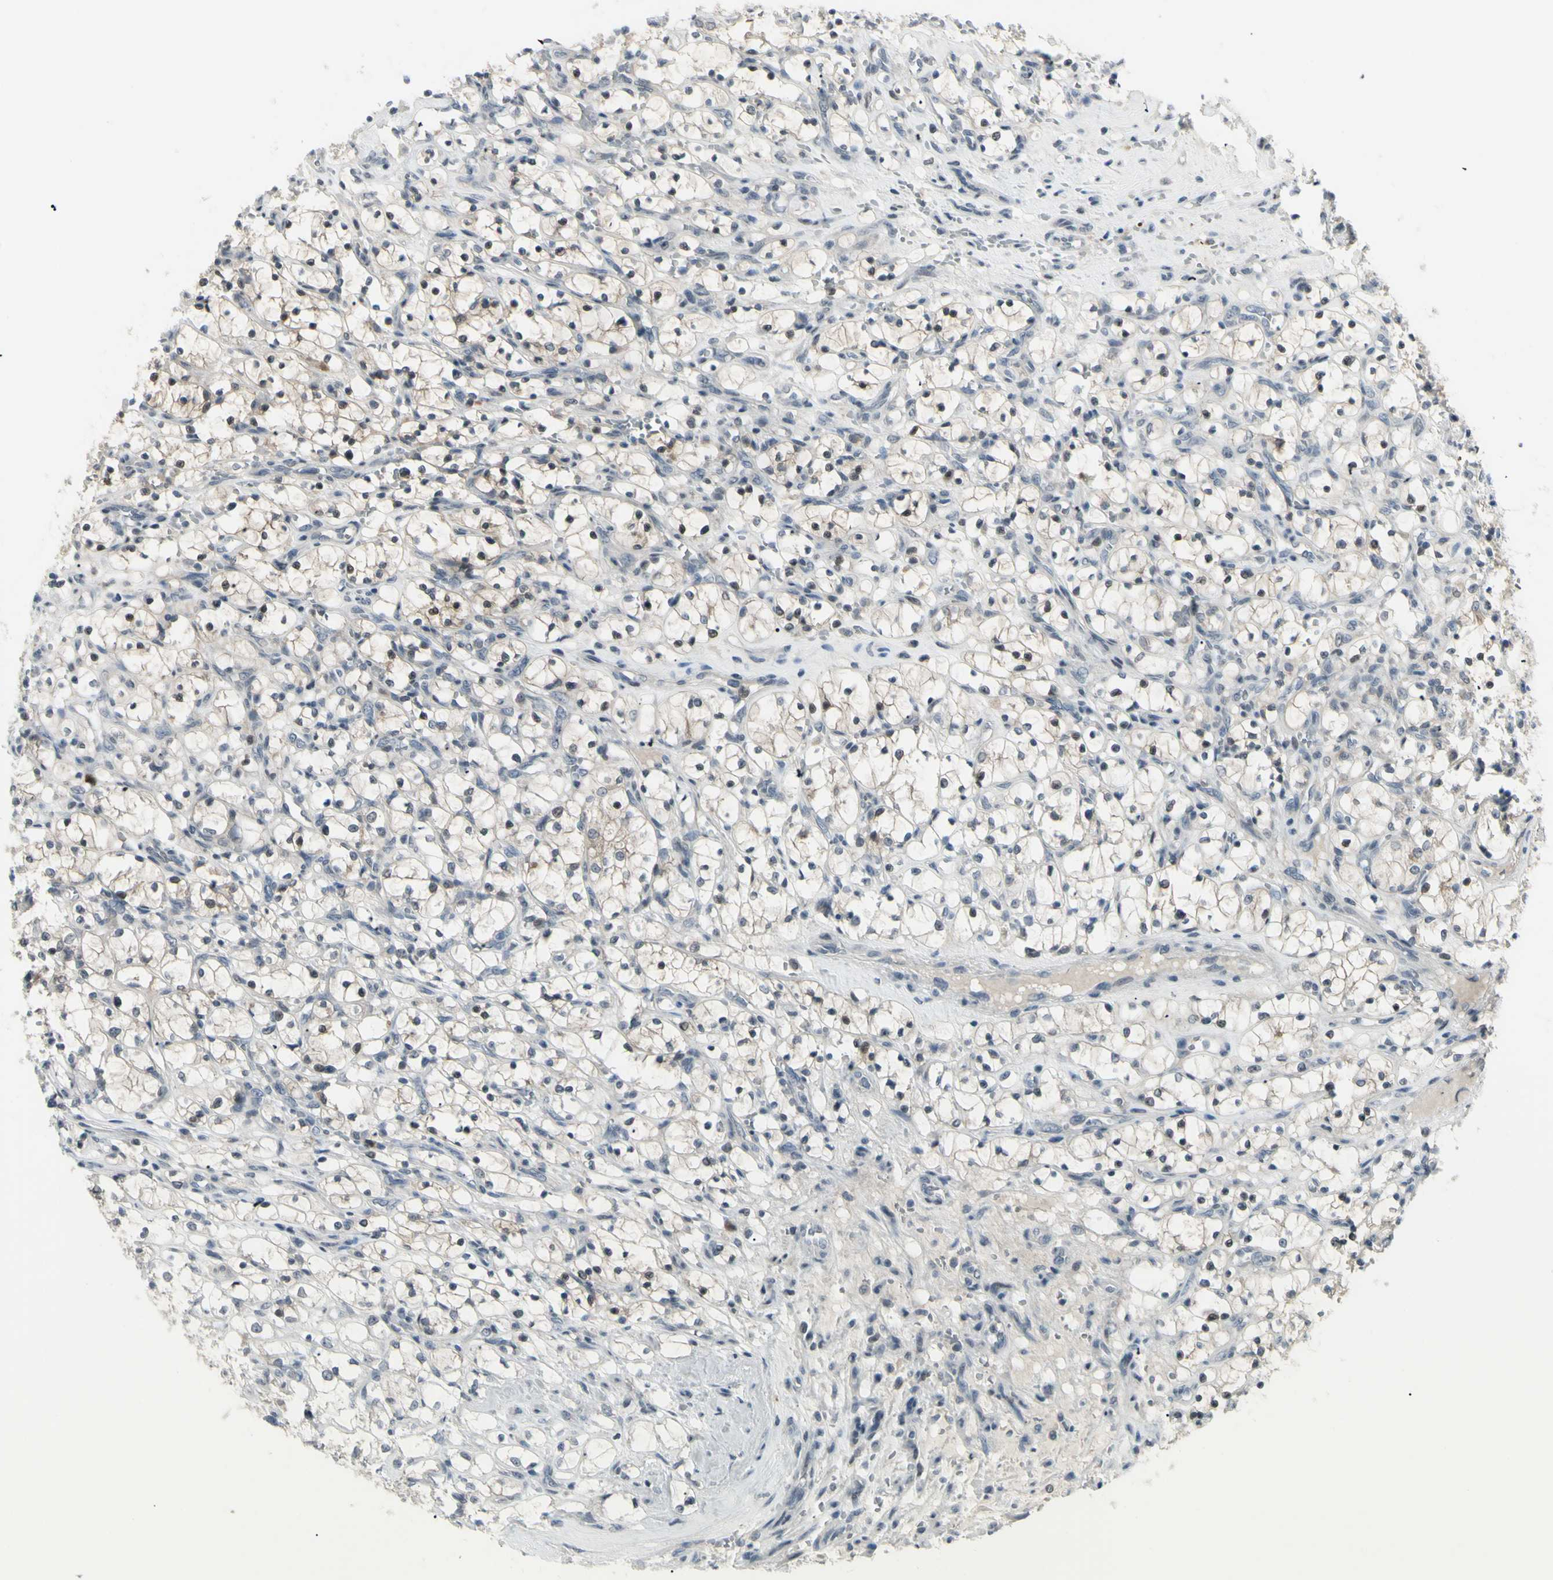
{"staining": {"intensity": "weak", "quantity": "<25%", "location": "cytoplasmic/membranous"}, "tissue": "renal cancer", "cell_type": "Tumor cells", "image_type": "cancer", "snomed": [{"axis": "morphology", "description": "Adenocarcinoma, NOS"}, {"axis": "topography", "description": "Kidney"}], "caption": "High magnification brightfield microscopy of renal cancer stained with DAB (brown) and counterstained with hematoxylin (blue): tumor cells show no significant staining.", "gene": "ETNK1", "patient": {"sex": "female", "age": 69}}